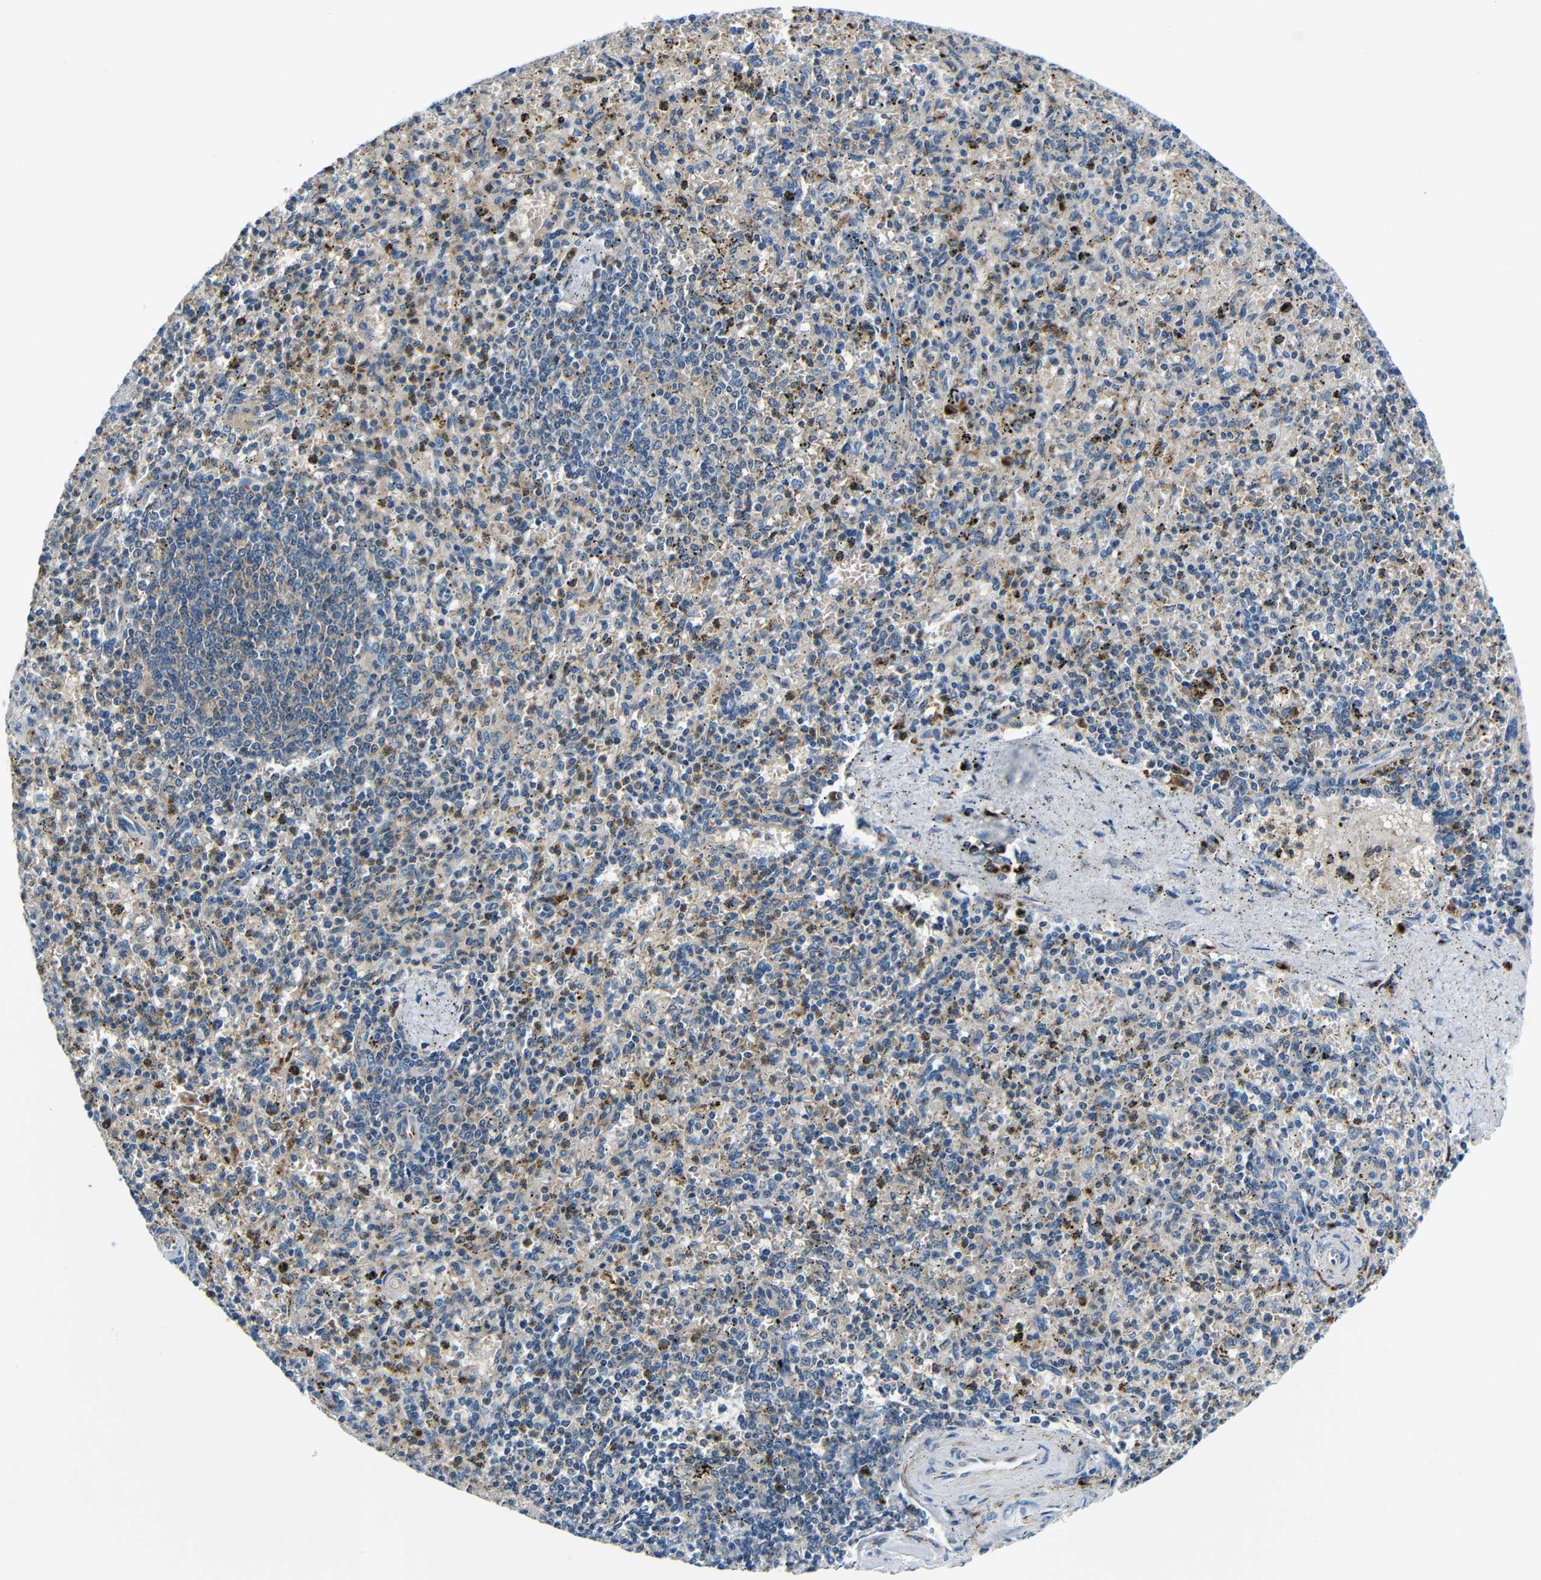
{"staining": {"intensity": "moderate", "quantity": "25%-75%", "location": "cytoplasmic/membranous"}, "tissue": "spleen", "cell_type": "Cells in red pulp", "image_type": "normal", "snomed": [{"axis": "morphology", "description": "Normal tissue, NOS"}, {"axis": "topography", "description": "Spleen"}], "caption": "Immunohistochemistry (IHC) (DAB) staining of unremarkable spleen exhibits moderate cytoplasmic/membranous protein staining in approximately 25%-75% of cells in red pulp. (DAB IHC, brown staining for protein, blue staining for nuclei).", "gene": "USO1", "patient": {"sex": "male", "age": 72}}